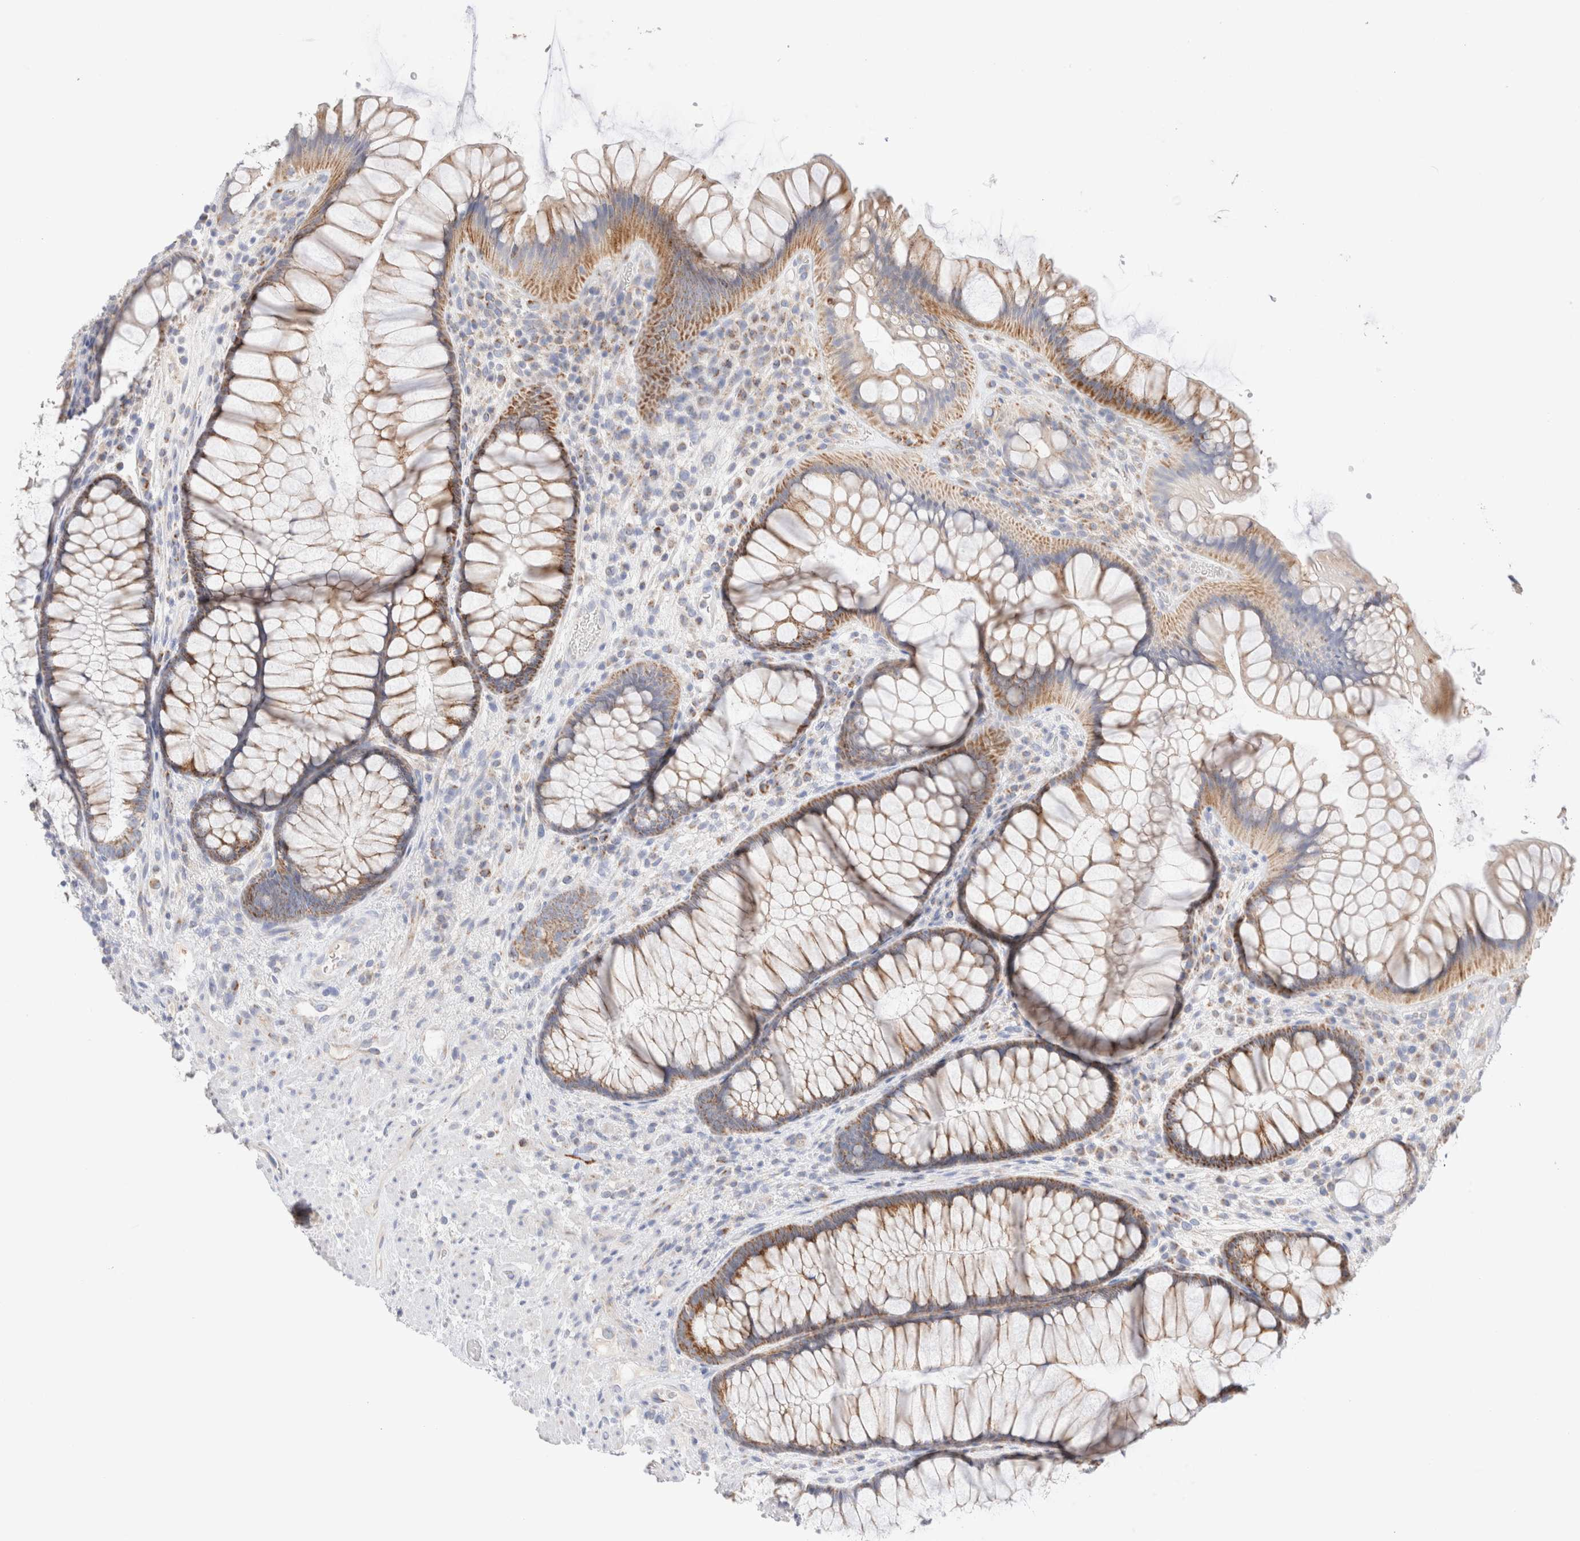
{"staining": {"intensity": "moderate", "quantity": ">75%", "location": "cytoplasmic/membranous"}, "tissue": "rectum", "cell_type": "Glandular cells", "image_type": "normal", "snomed": [{"axis": "morphology", "description": "Normal tissue, NOS"}, {"axis": "topography", "description": "Rectum"}], "caption": "A medium amount of moderate cytoplasmic/membranous expression is present in approximately >75% of glandular cells in unremarkable rectum.", "gene": "ATP6V1C1", "patient": {"sex": "male", "age": 51}}